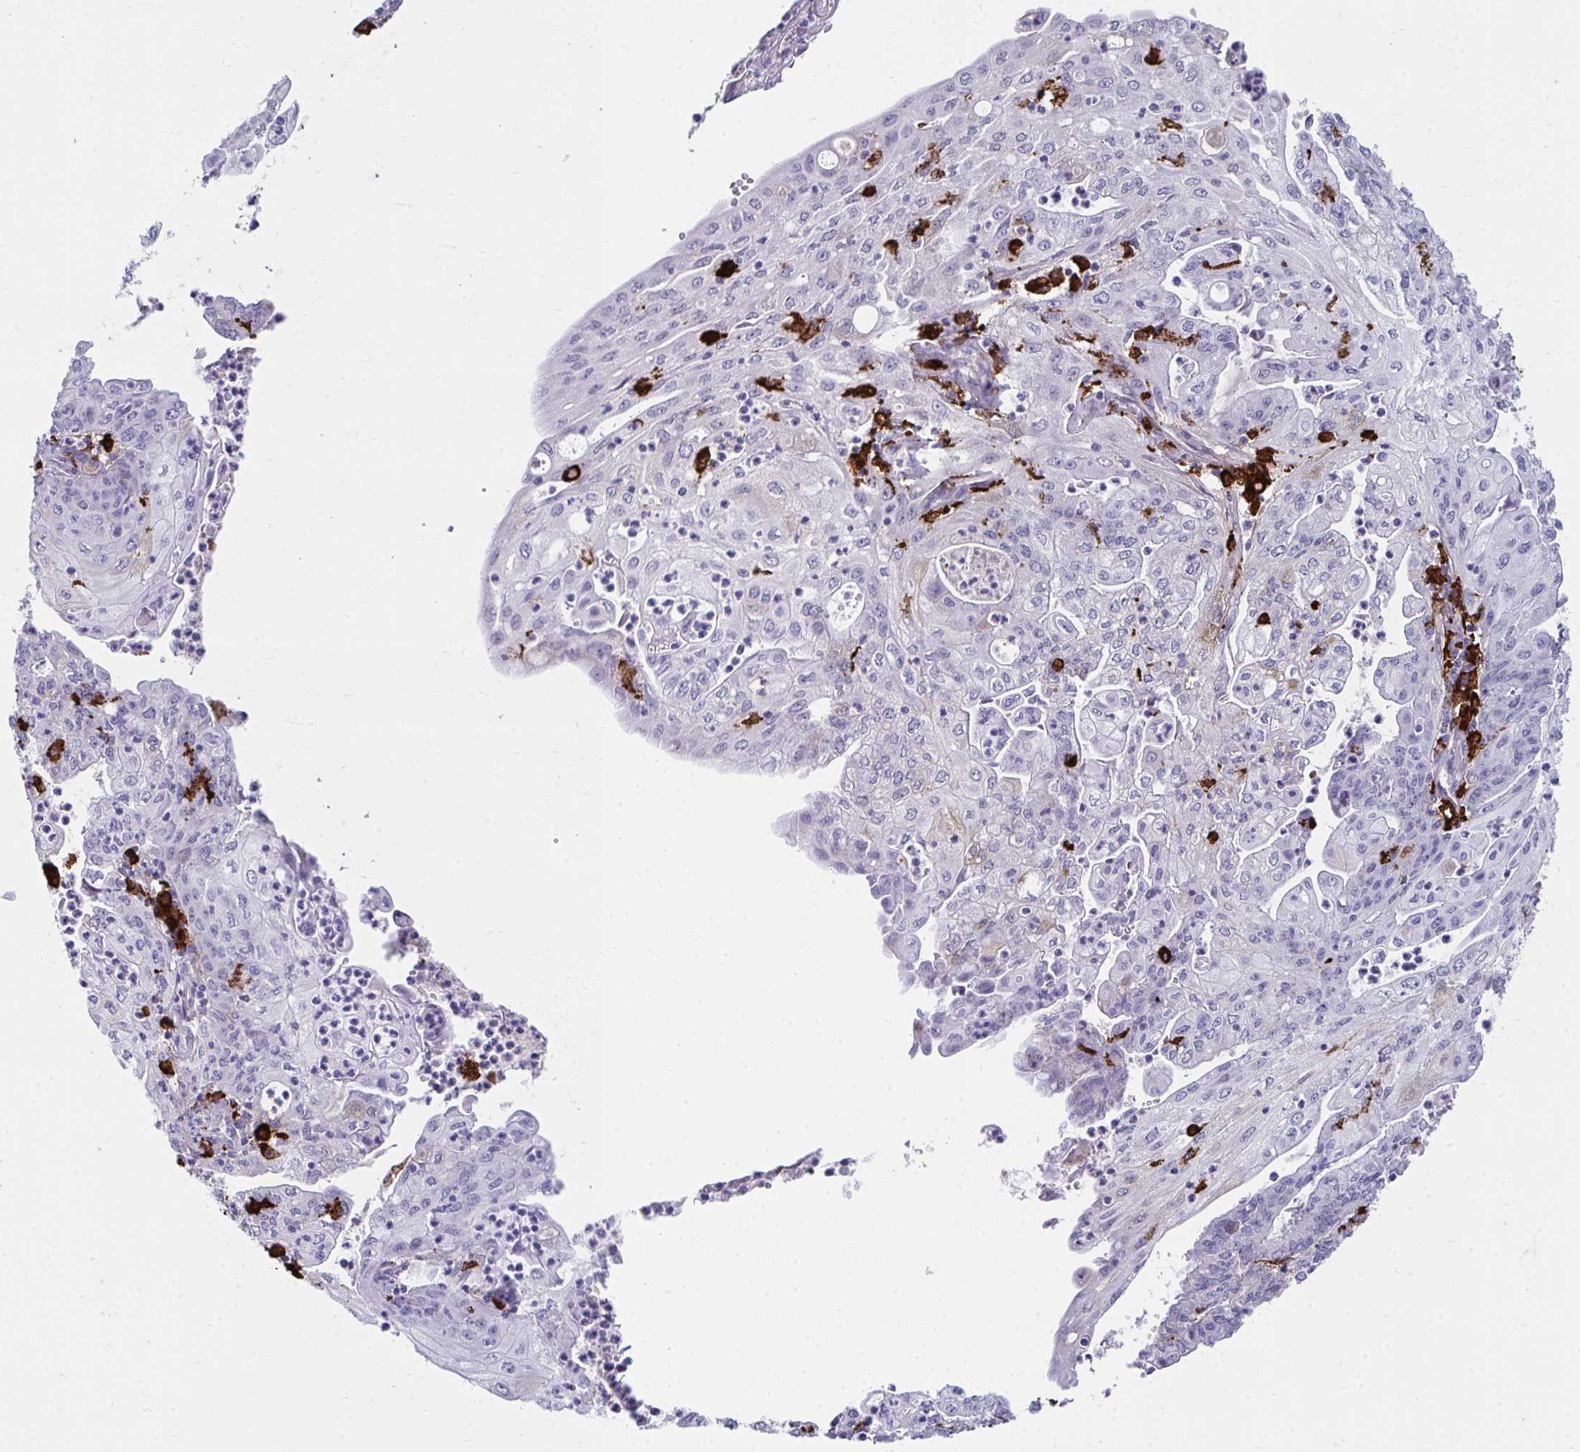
{"staining": {"intensity": "negative", "quantity": "none", "location": "none"}, "tissue": "endometrial cancer", "cell_type": "Tumor cells", "image_type": "cancer", "snomed": [{"axis": "morphology", "description": "Adenocarcinoma, NOS"}, {"axis": "topography", "description": "Endometrium"}], "caption": "DAB (3,3'-diaminobenzidine) immunohistochemical staining of human endometrial cancer reveals no significant staining in tumor cells. (Immunohistochemistry, brightfield microscopy, high magnification).", "gene": "CD163", "patient": {"sex": "female", "age": 61}}